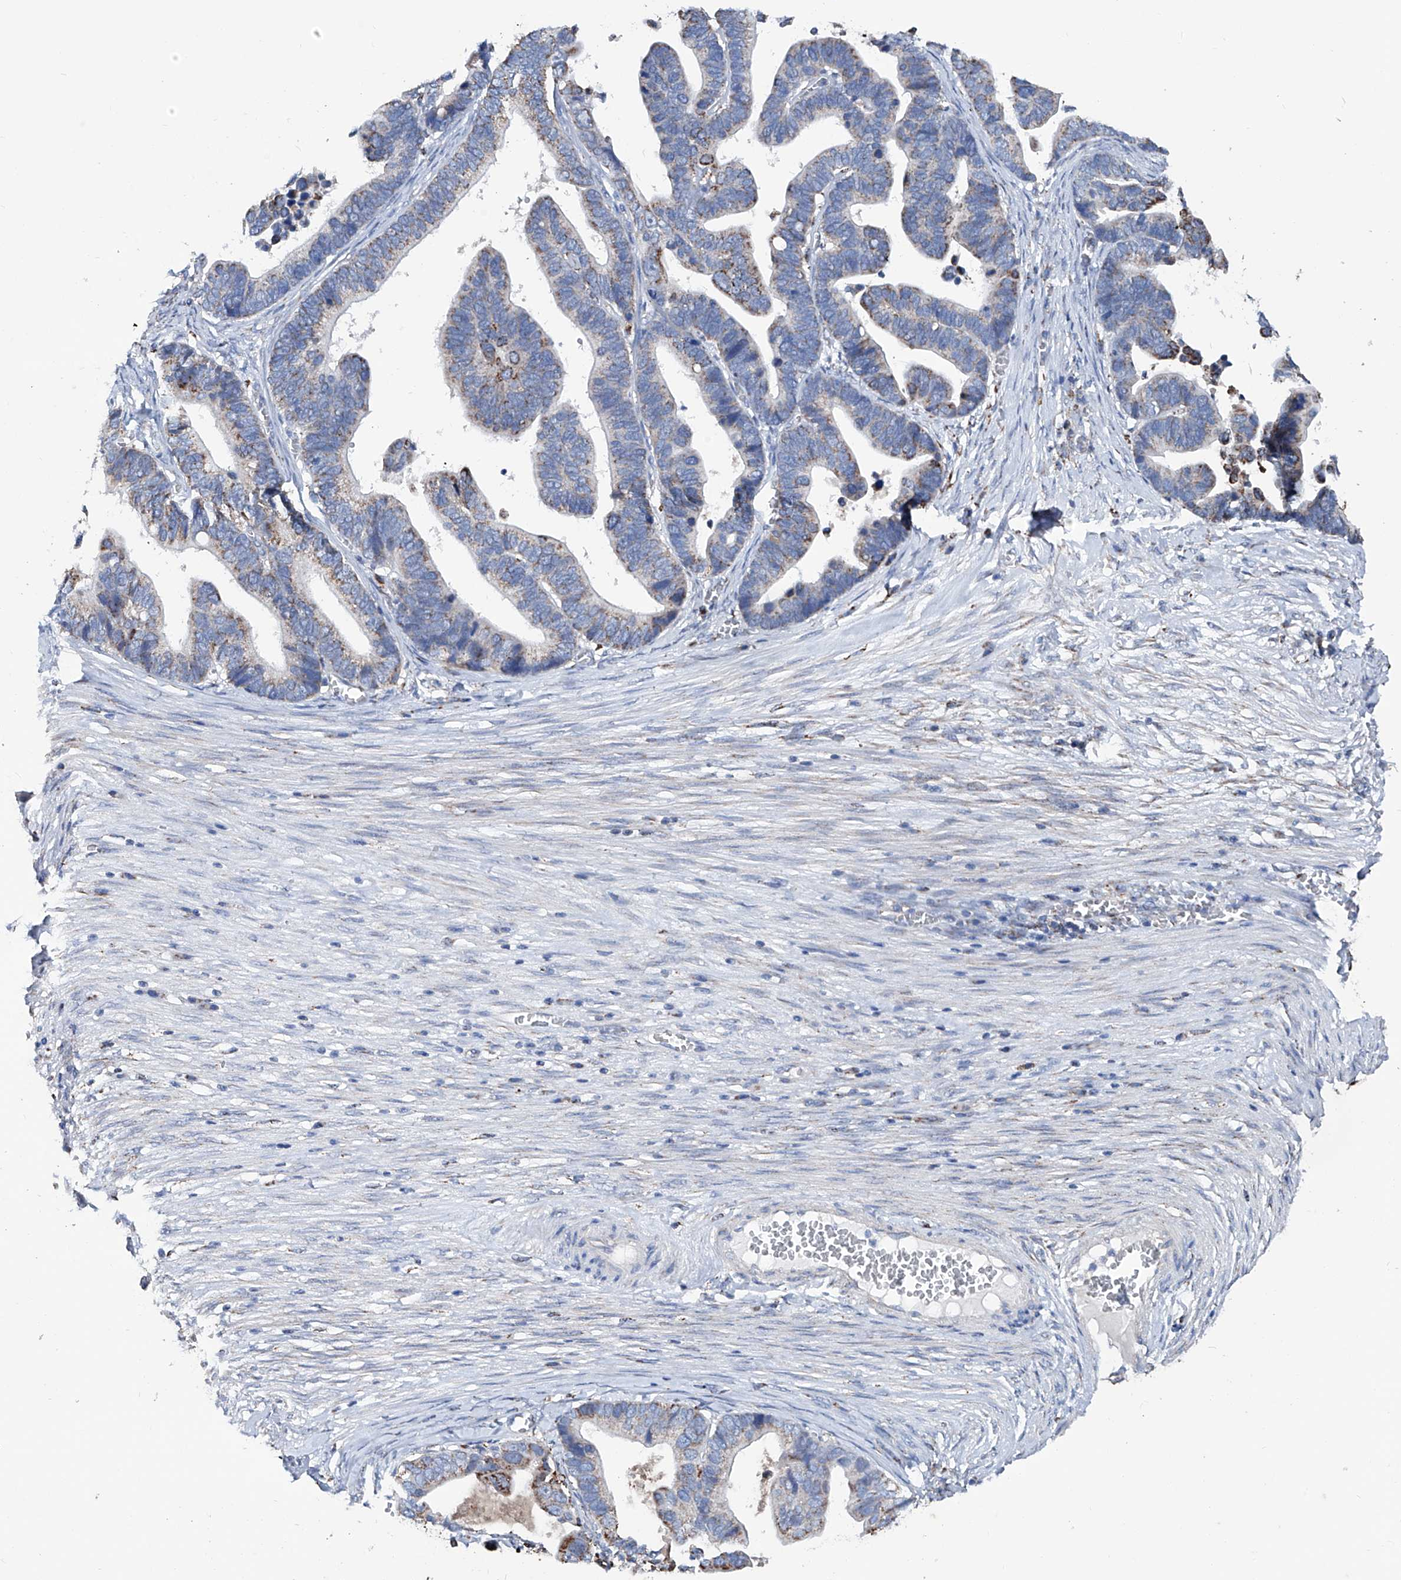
{"staining": {"intensity": "moderate", "quantity": "<25%", "location": "cytoplasmic/membranous"}, "tissue": "ovarian cancer", "cell_type": "Tumor cells", "image_type": "cancer", "snomed": [{"axis": "morphology", "description": "Cystadenocarcinoma, serous, NOS"}, {"axis": "topography", "description": "Ovary"}], "caption": "IHC staining of ovarian serous cystadenocarcinoma, which reveals low levels of moderate cytoplasmic/membranous positivity in approximately <25% of tumor cells indicating moderate cytoplasmic/membranous protein positivity. The staining was performed using DAB (3,3'-diaminobenzidine) (brown) for protein detection and nuclei were counterstained in hematoxylin (blue).", "gene": "NHS", "patient": {"sex": "female", "age": 56}}